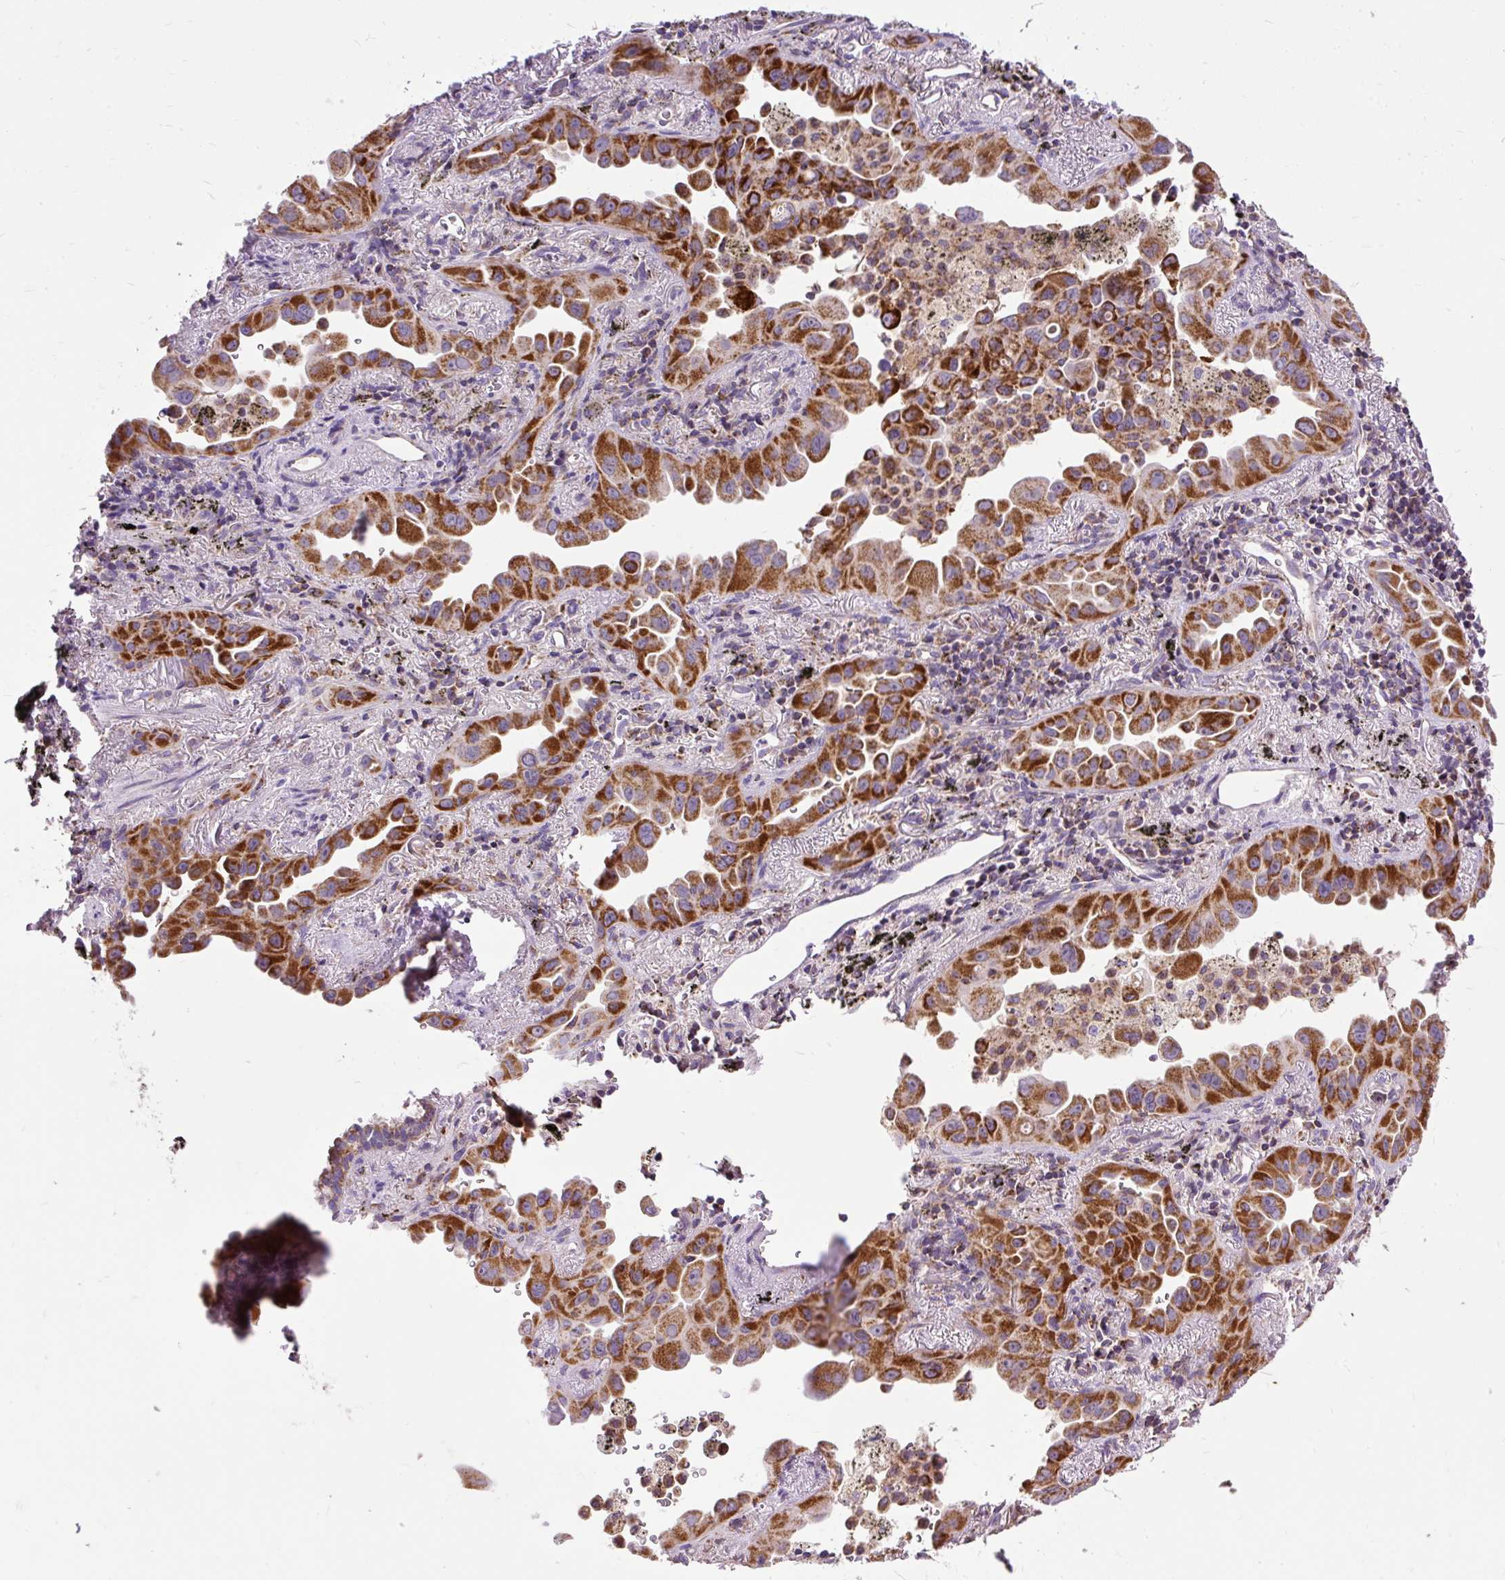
{"staining": {"intensity": "strong", "quantity": ">75%", "location": "cytoplasmic/membranous"}, "tissue": "lung cancer", "cell_type": "Tumor cells", "image_type": "cancer", "snomed": [{"axis": "morphology", "description": "Adenocarcinoma, NOS"}, {"axis": "topography", "description": "Lung"}], "caption": "The immunohistochemical stain highlights strong cytoplasmic/membranous staining in tumor cells of lung cancer (adenocarcinoma) tissue.", "gene": "TOMM40", "patient": {"sex": "male", "age": 68}}